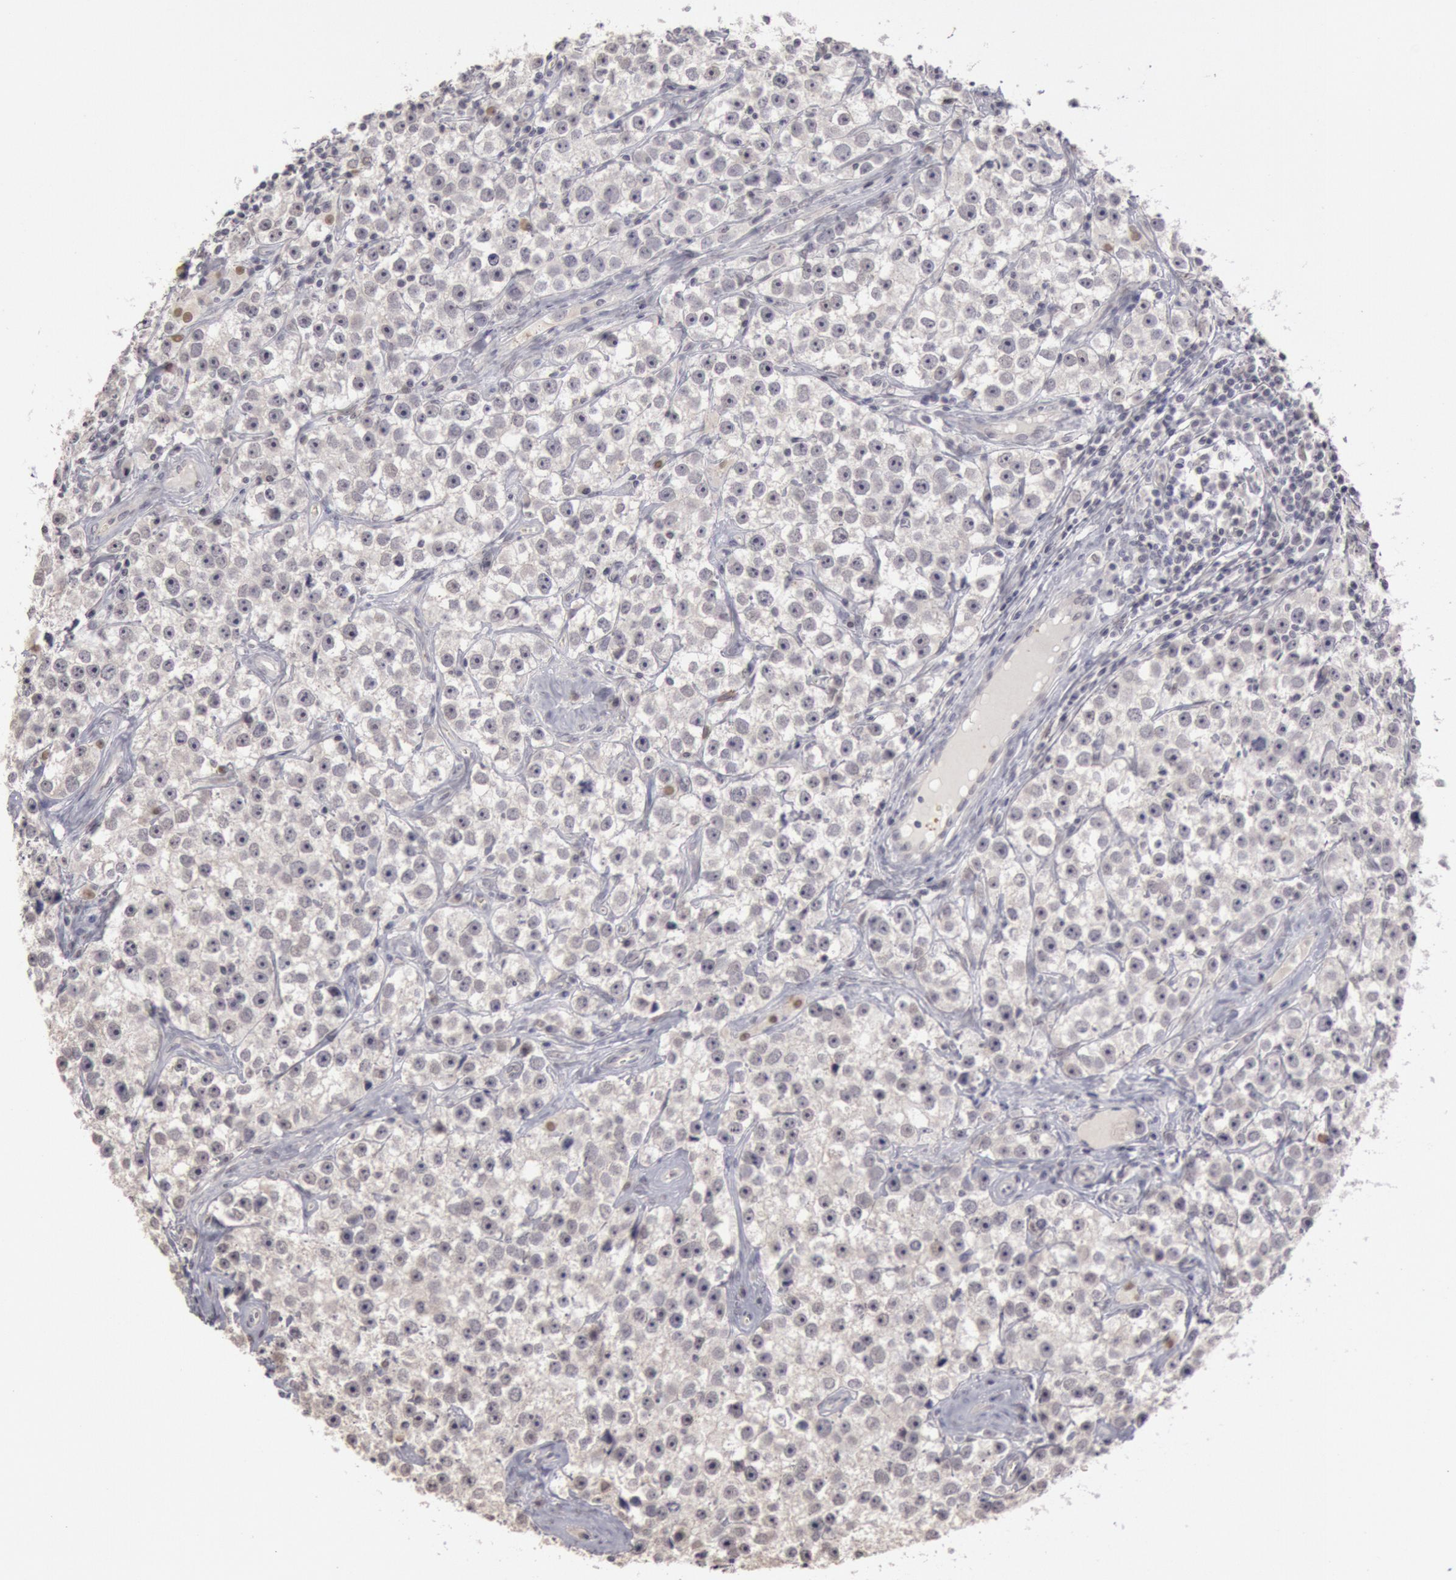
{"staining": {"intensity": "negative", "quantity": "none", "location": "none"}, "tissue": "testis cancer", "cell_type": "Tumor cells", "image_type": "cancer", "snomed": [{"axis": "morphology", "description": "Seminoma, NOS"}, {"axis": "topography", "description": "Testis"}], "caption": "Immunohistochemistry micrograph of human testis seminoma stained for a protein (brown), which displays no expression in tumor cells. Brightfield microscopy of IHC stained with DAB (brown) and hematoxylin (blue), captured at high magnification.", "gene": "RIMBP3C", "patient": {"sex": "male", "age": 32}}